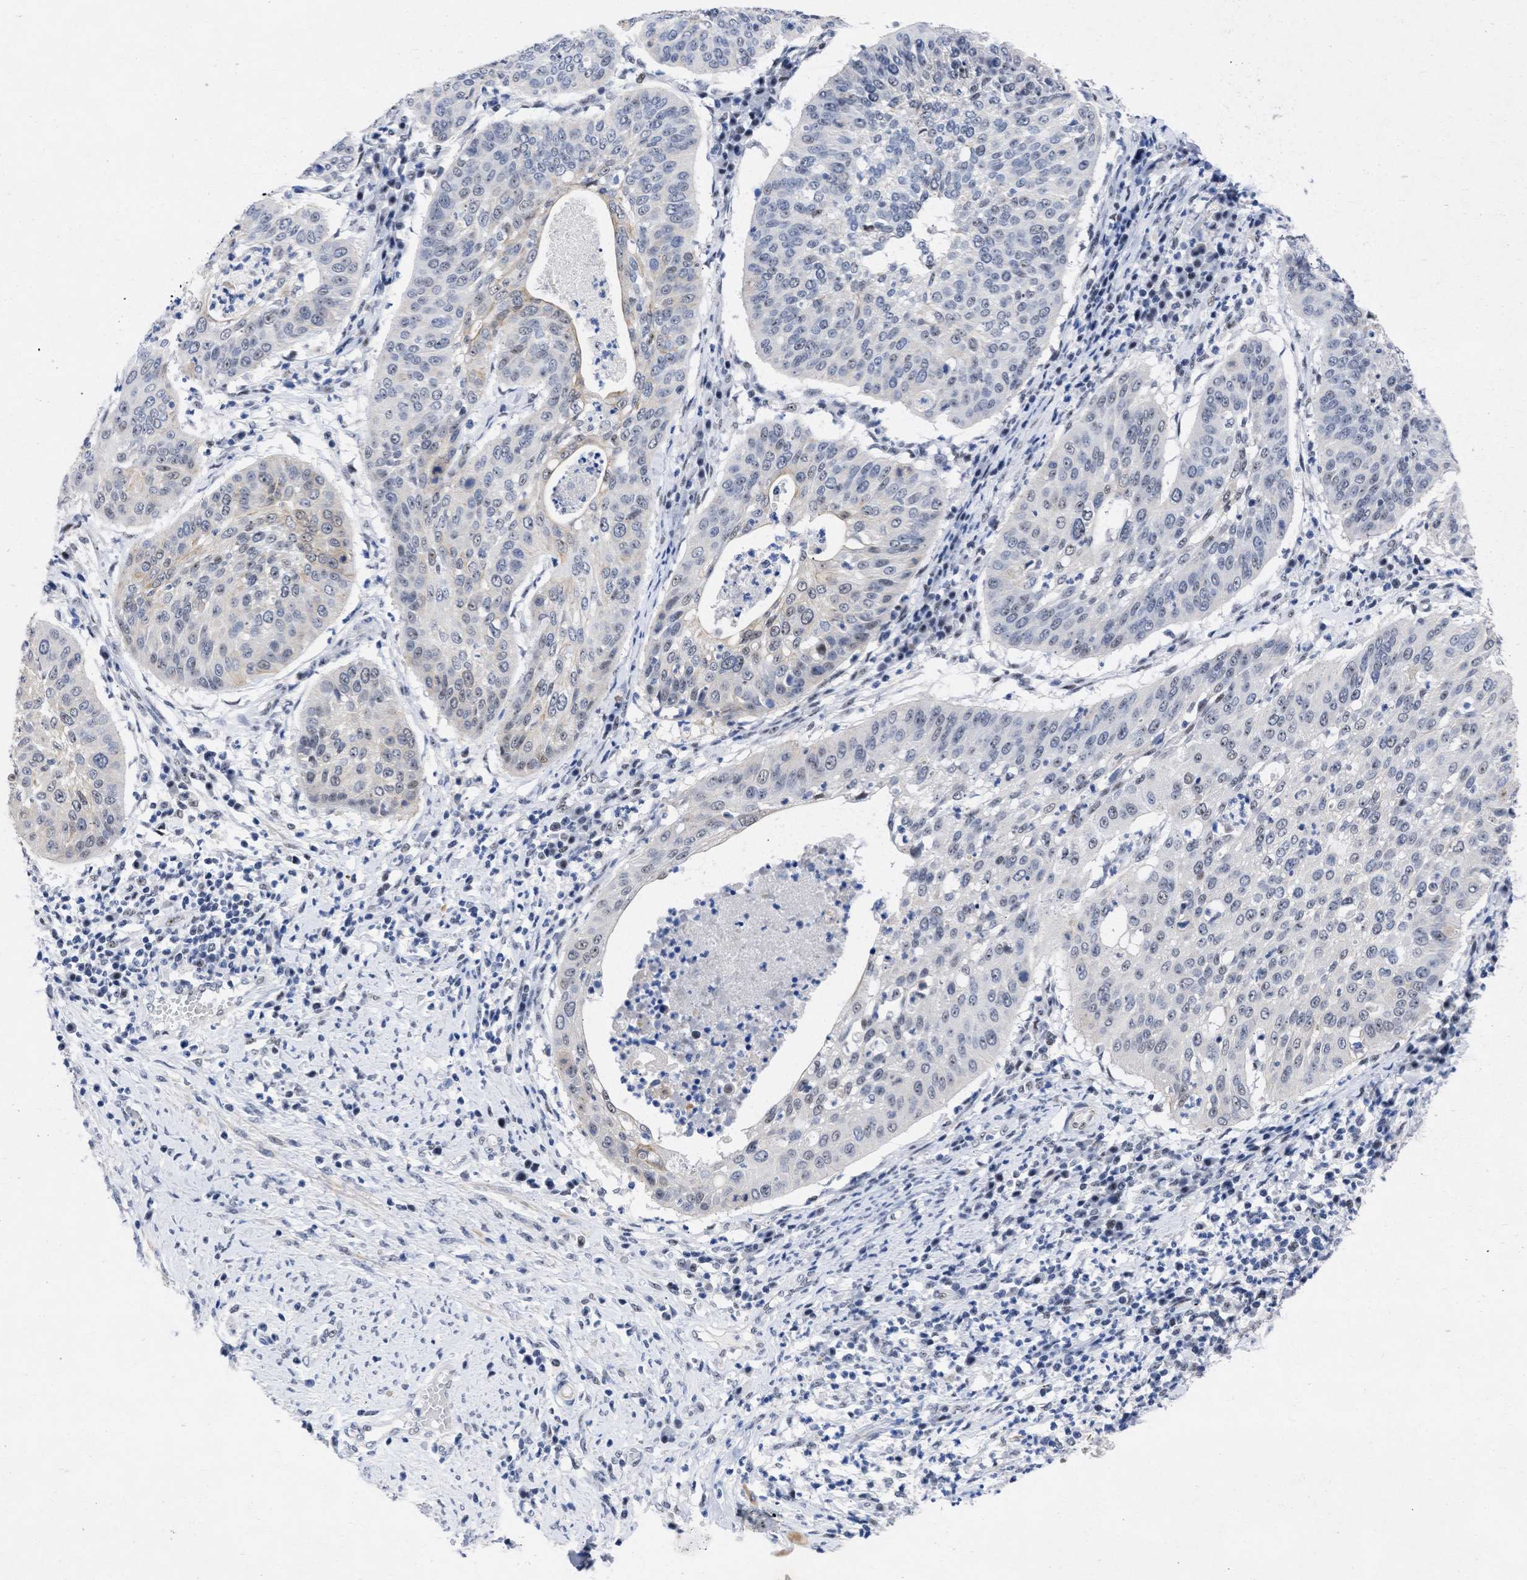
{"staining": {"intensity": "weak", "quantity": "<25%", "location": "nuclear"}, "tissue": "cervical cancer", "cell_type": "Tumor cells", "image_type": "cancer", "snomed": [{"axis": "morphology", "description": "Normal tissue, NOS"}, {"axis": "morphology", "description": "Squamous cell carcinoma, NOS"}, {"axis": "topography", "description": "Cervix"}], "caption": "Immunohistochemistry of human cervical cancer (squamous cell carcinoma) reveals no positivity in tumor cells.", "gene": "DDX41", "patient": {"sex": "female", "age": 39}}